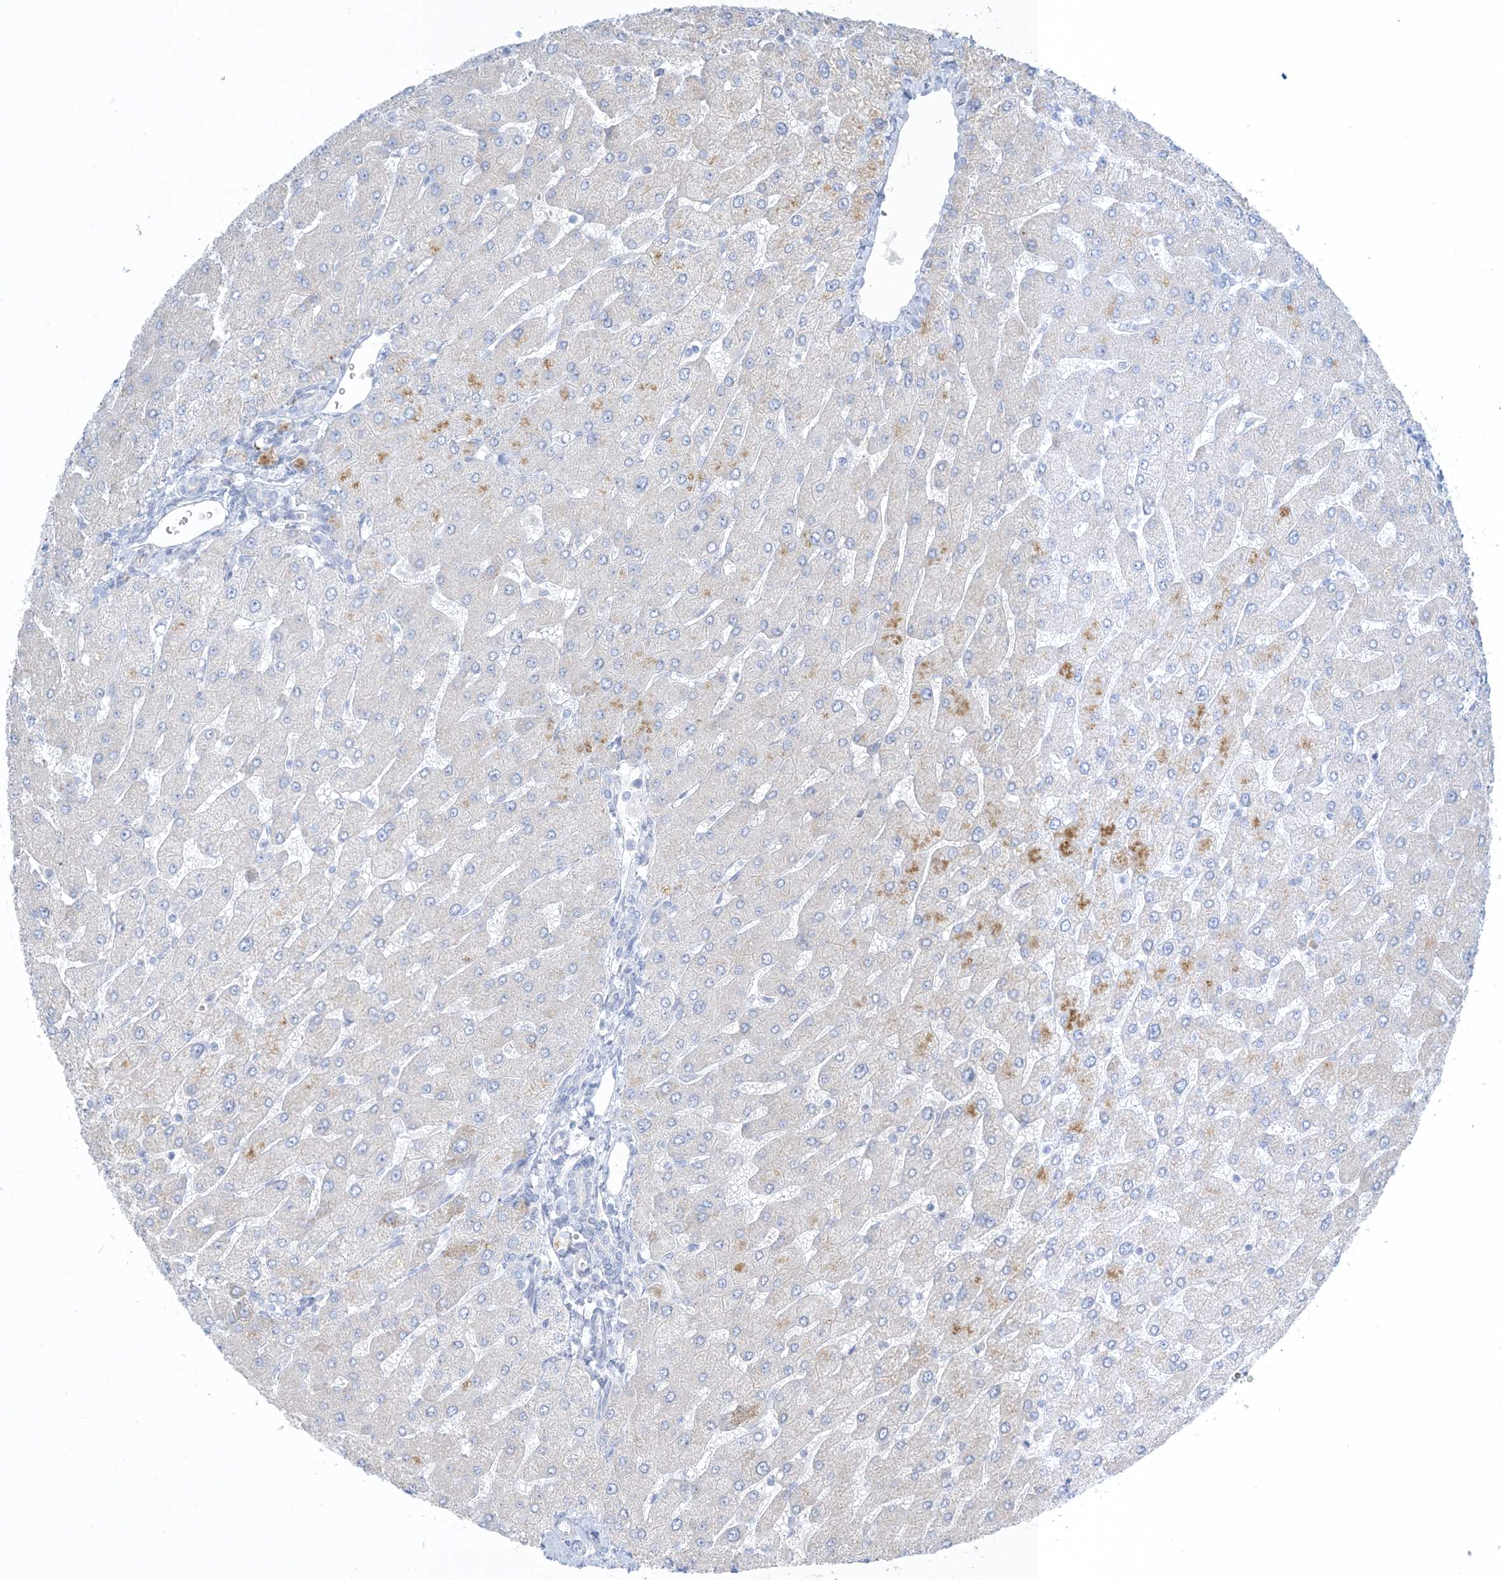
{"staining": {"intensity": "negative", "quantity": "none", "location": "none"}, "tissue": "liver", "cell_type": "Cholangiocytes", "image_type": "normal", "snomed": [{"axis": "morphology", "description": "Normal tissue, NOS"}, {"axis": "topography", "description": "Liver"}], "caption": "Protein analysis of unremarkable liver exhibits no significant positivity in cholangiocytes.", "gene": "XIRP2", "patient": {"sex": "male", "age": 55}}